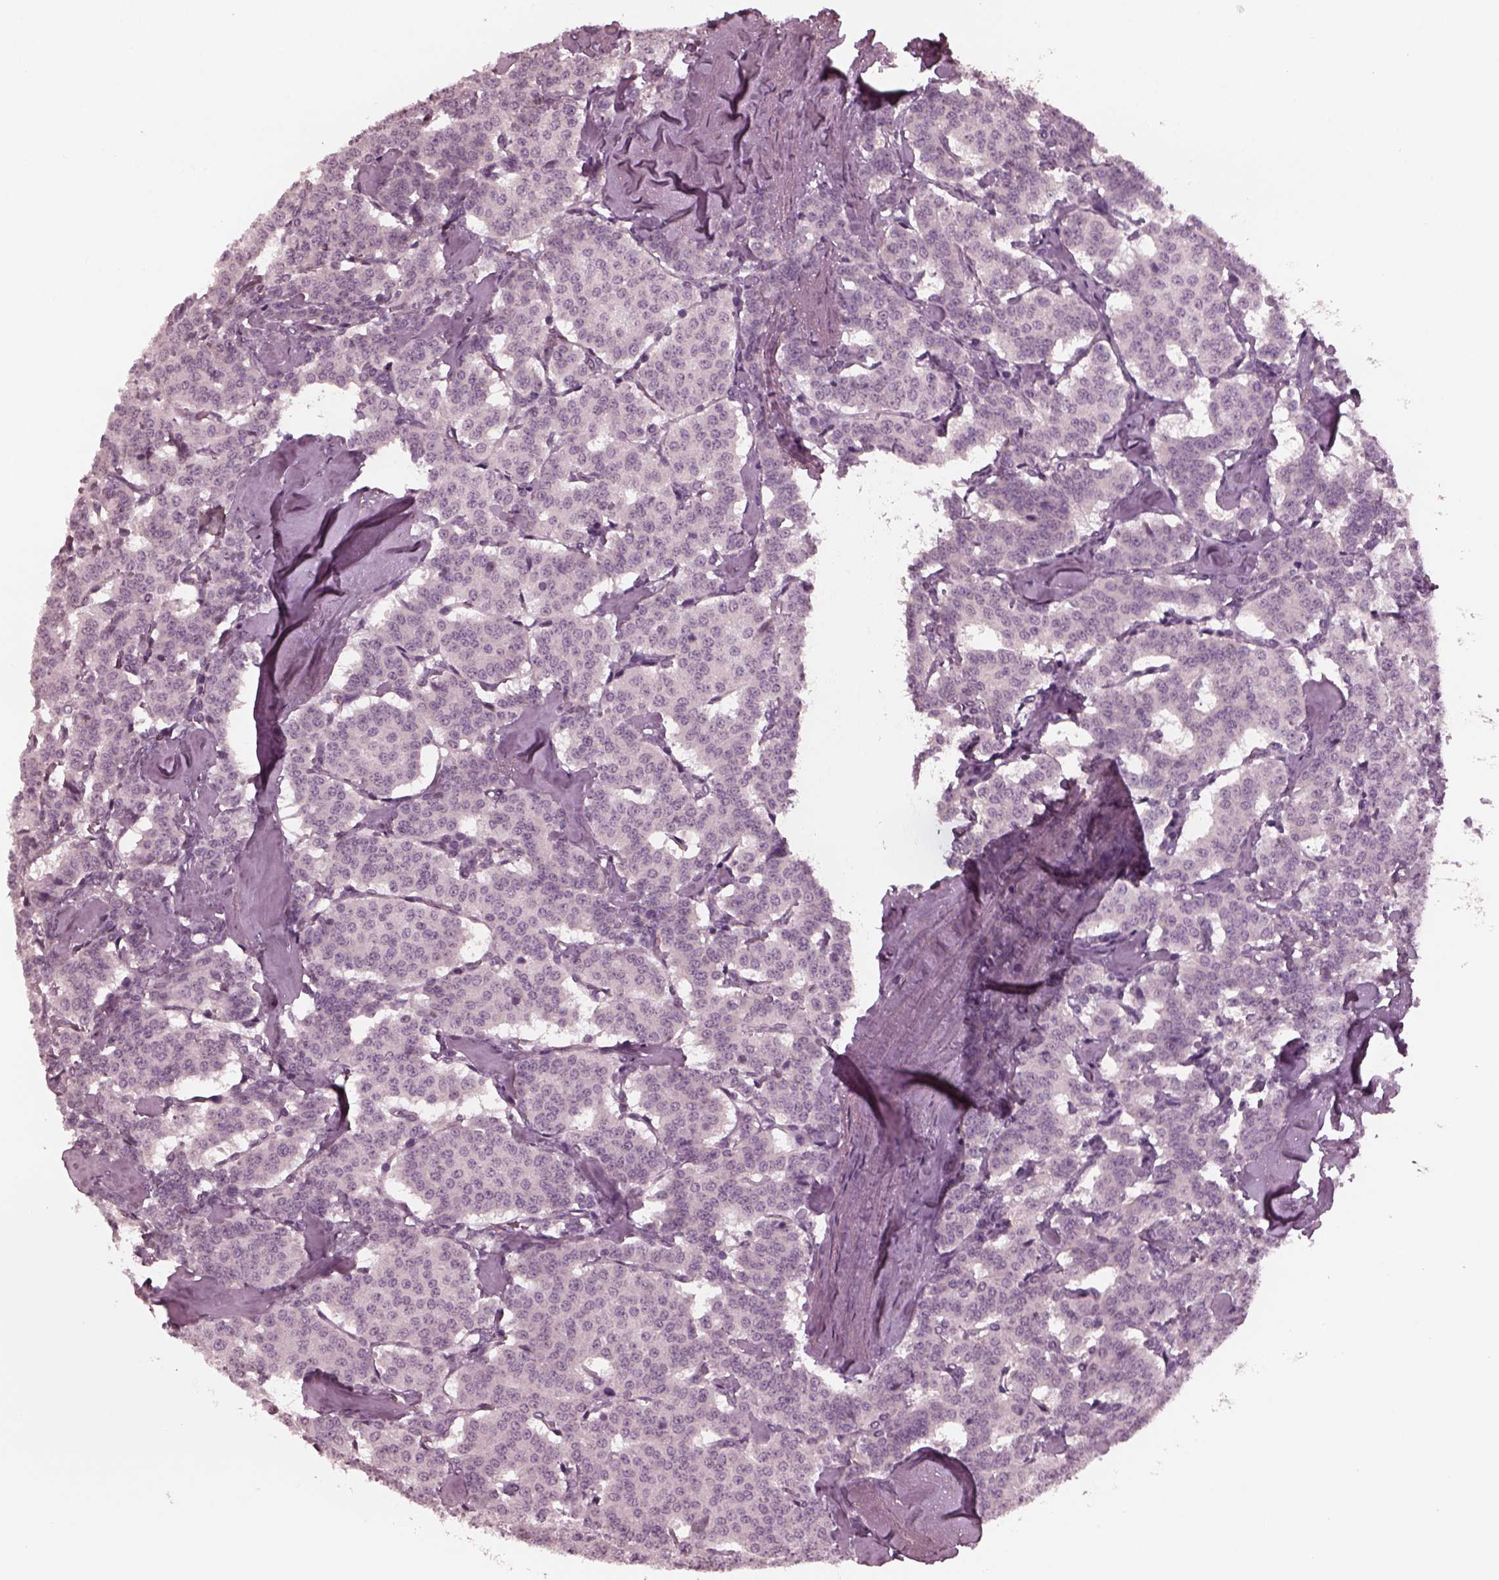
{"staining": {"intensity": "negative", "quantity": "none", "location": "none"}, "tissue": "carcinoid", "cell_type": "Tumor cells", "image_type": "cancer", "snomed": [{"axis": "morphology", "description": "Carcinoid, malignant, NOS"}, {"axis": "topography", "description": "Lung"}], "caption": "Immunohistochemistry (IHC) micrograph of neoplastic tissue: carcinoid (malignant) stained with DAB reveals no significant protein expression in tumor cells. Nuclei are stained in blue.", "gene": "YY2", "patient": {"sex": "female", "age": 46}}